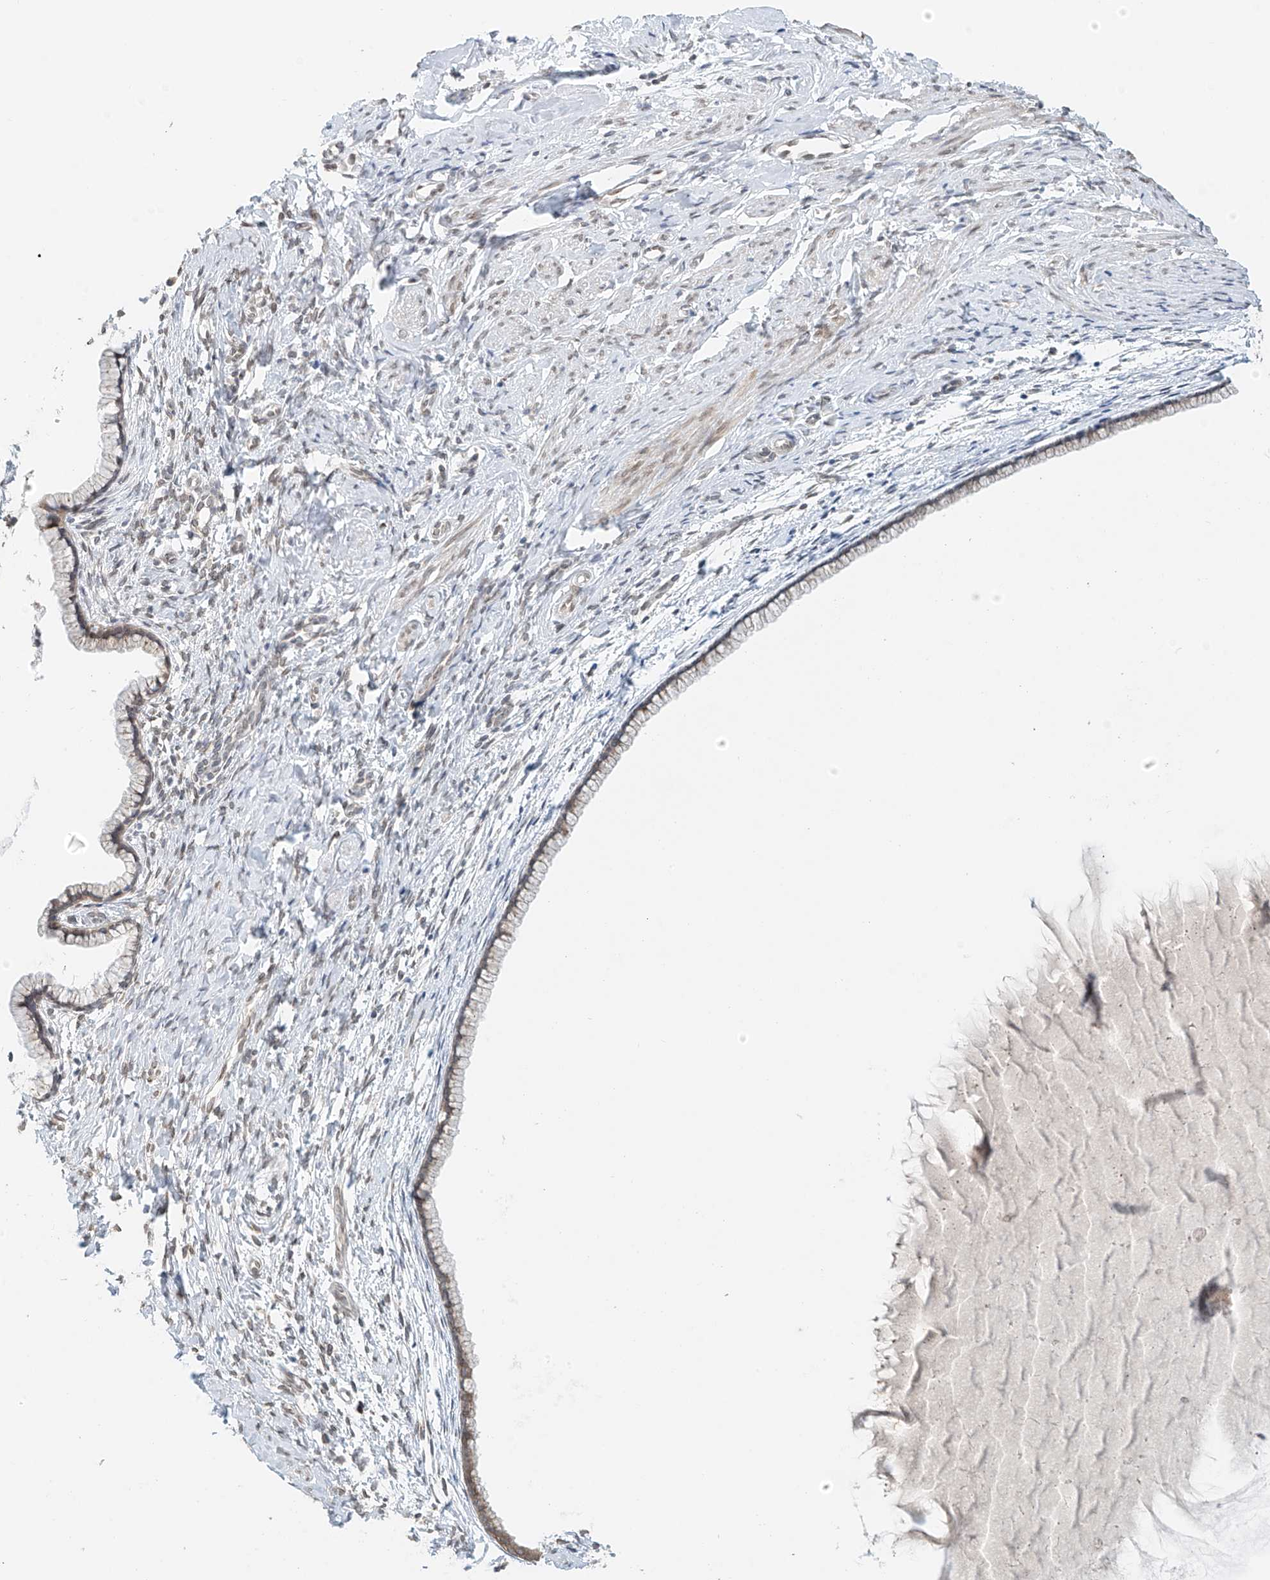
{"staining": {"intensity": "weak", "quantity": "25%-75%", "location": "cytoplasmic/membranous"}, "tissue": "cervix", "cell_type": "Glandular cells", "image_type": "normal", "snomed": [{"axis": "morphology", "description": "Normal tissue, NOS"}, {"axis": "topography", "description": "Cervix"}], "caption": "This is an image of IHC staining of unremarkable cervix, which shows weak positivity in the cytoplasmic/membranous of glandular cells.", "gene": "STARD9", "patient": {"sex": "female", "age": 75}}